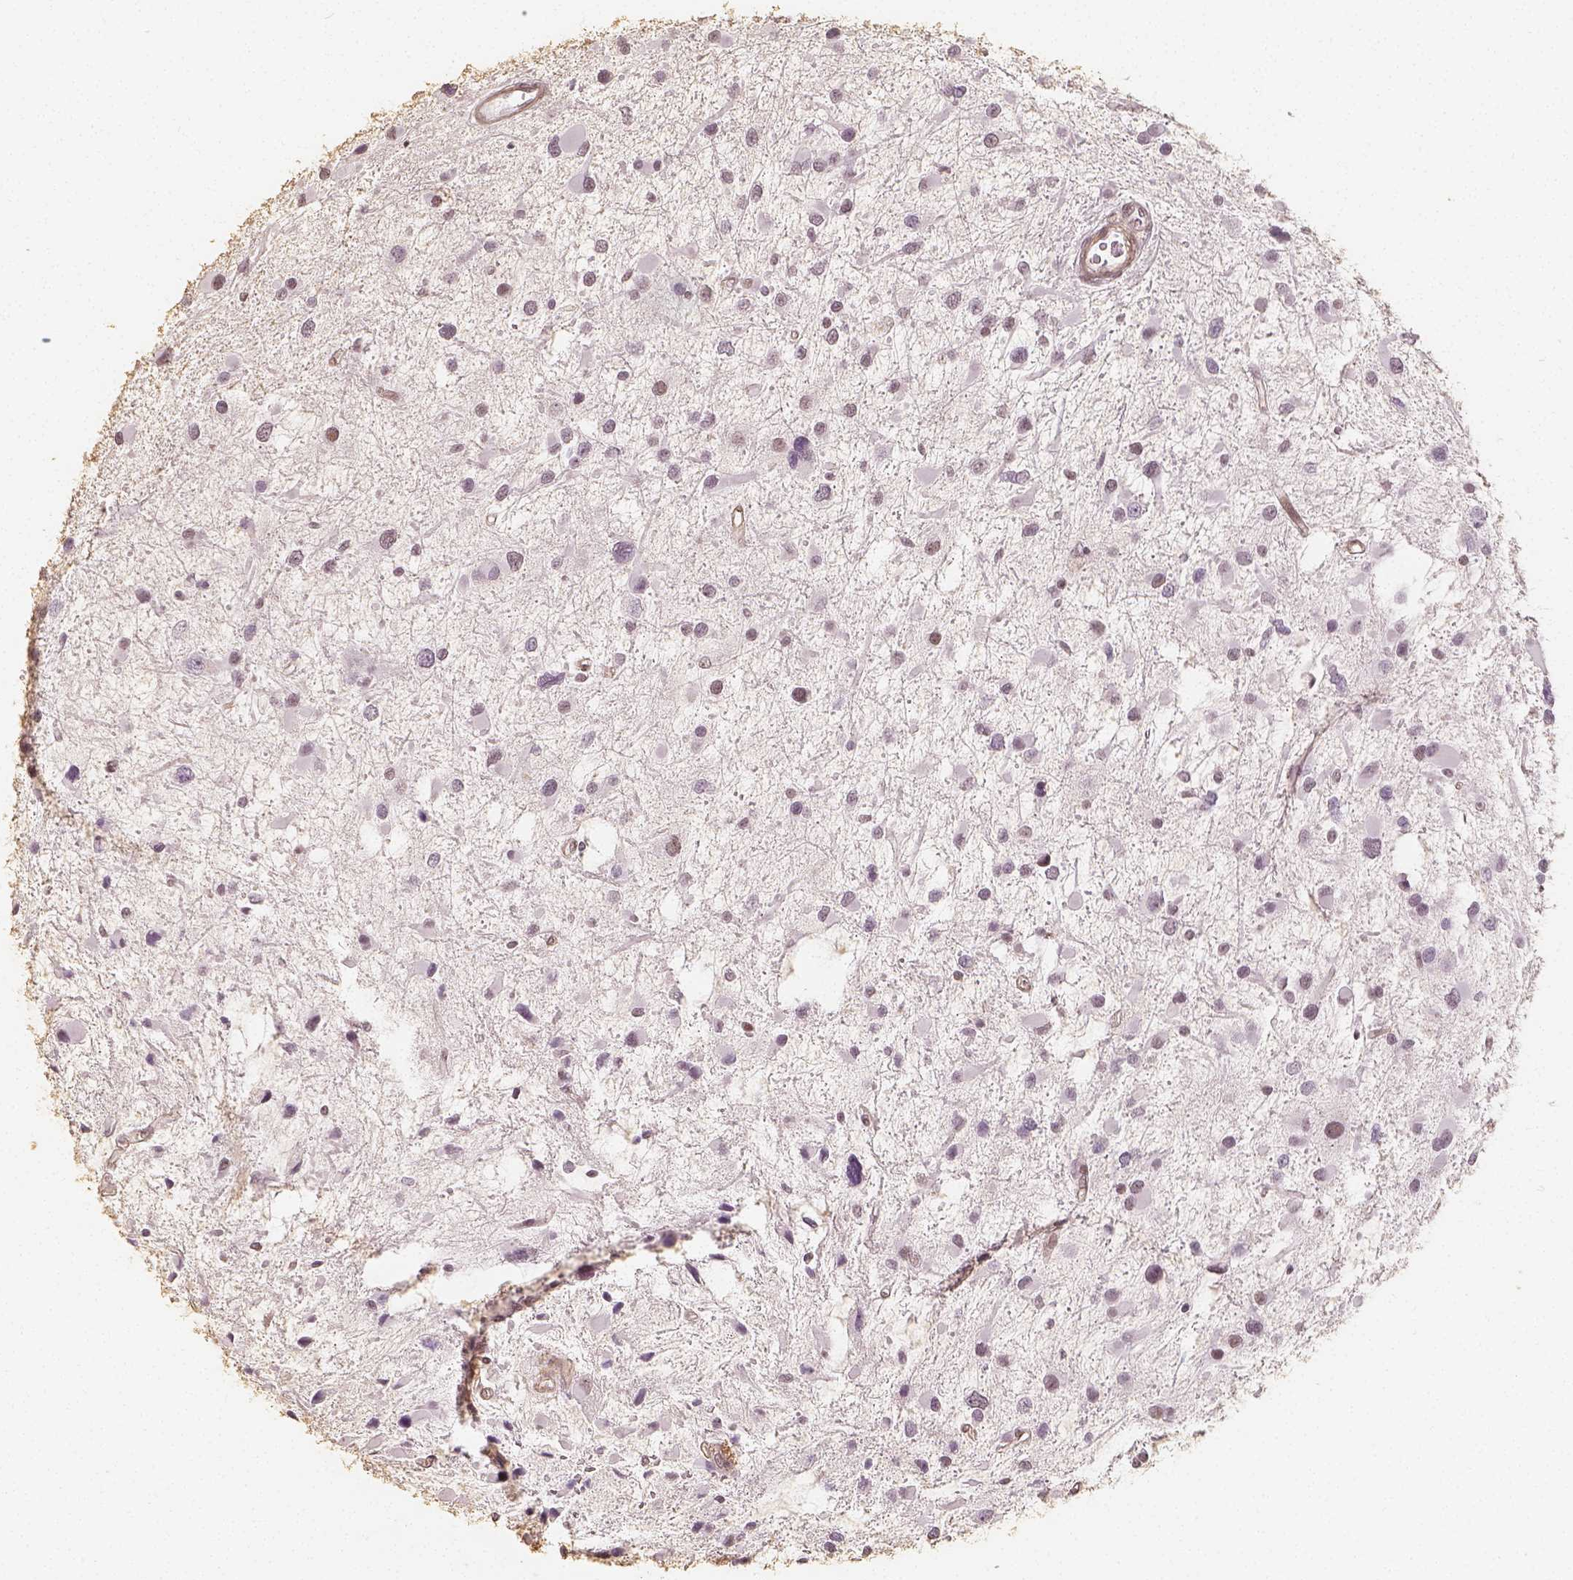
{"staining": {"intensity": "weak", "quantity": "25%-75%", "location": "nuclear"}, "tissue": "glioma", "cell_type": "Tumor cells", "image_type": "cancer", "snomed": [{"axis": "morphology", "description": "Glioma, malignant, Low grade"}, {"axis": "topography", "description": "Brain"}], "caption": "DAB immunohistochemical staining of human malignant low-grade glioma reveals weak nuclear protein staining in approximately 25%-75% of tumor cells. The protein is stained brown, and the nuclei are stained in blue (DAB IHC with brightfield microscopy, high magnification).", "gene": "HDAC1", "patient": {"sex": "female", "age": 32}}